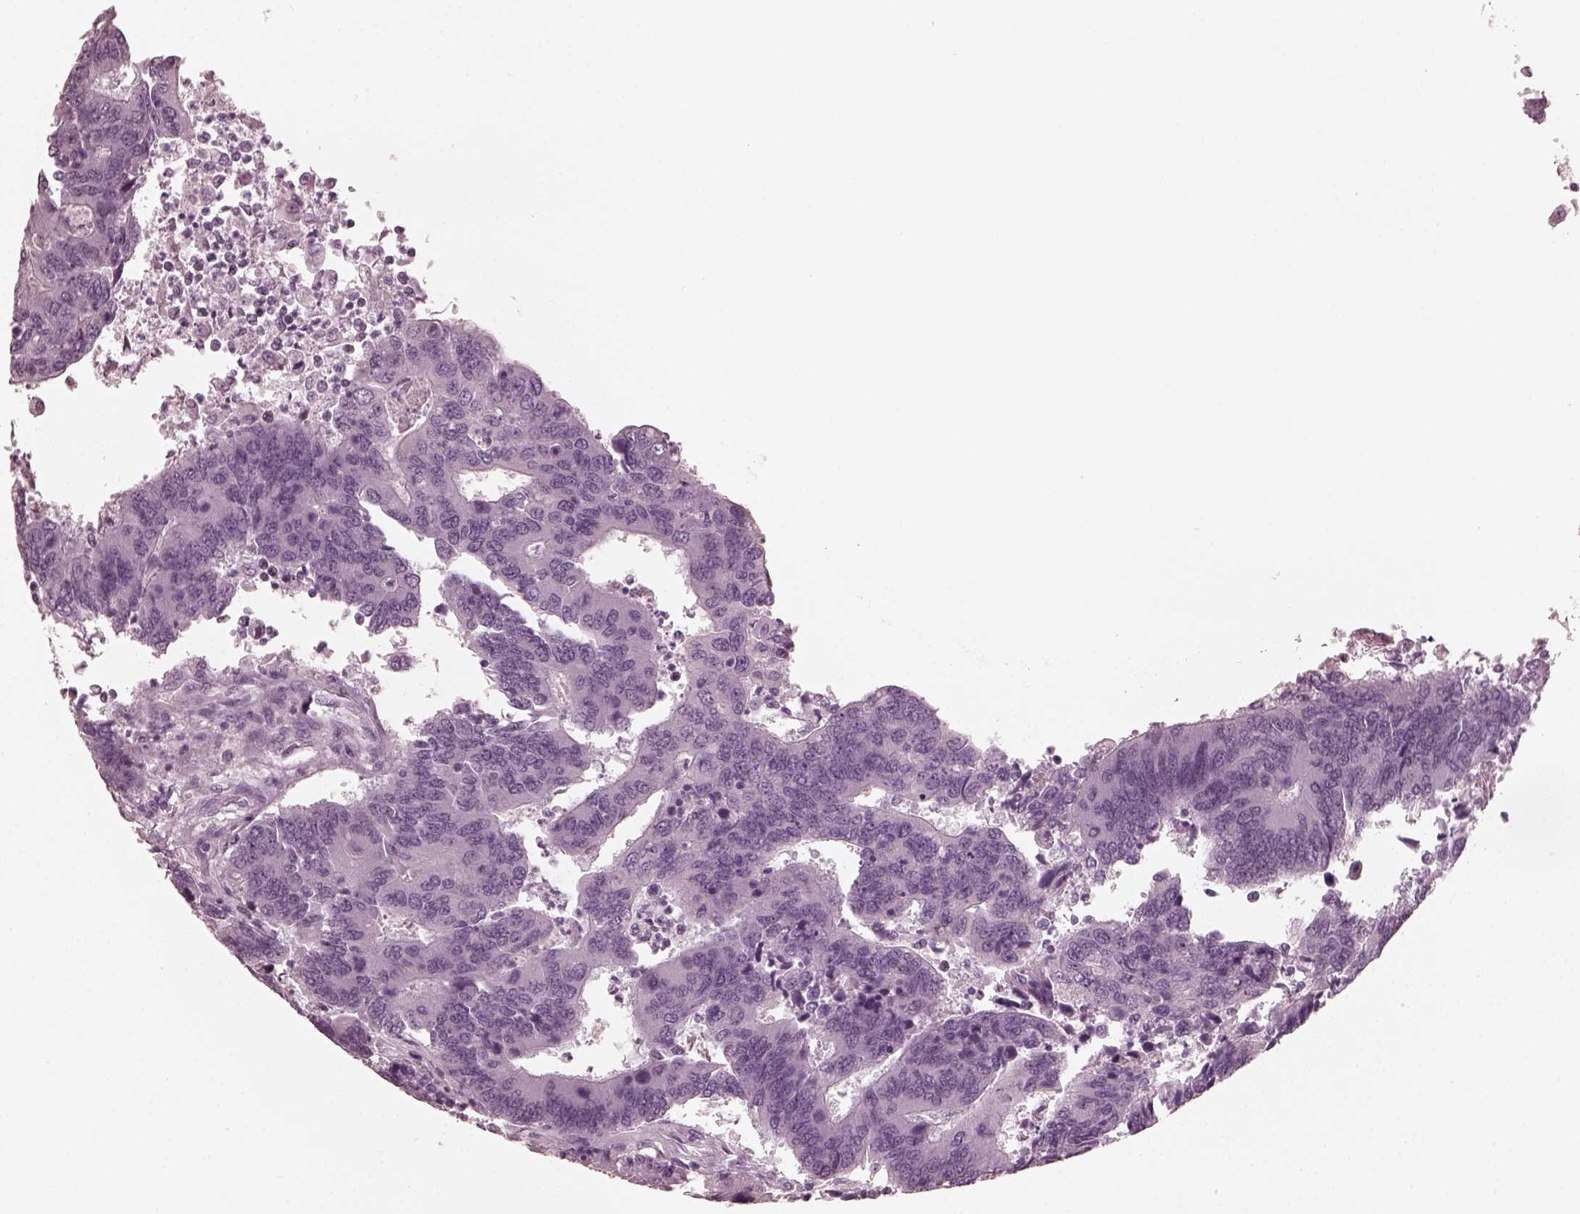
{"staining": {"intensity": "negative", "quantity": "none", "location": "none"}, "tissue": "colorectal cancer", "cell_type": "Tumor cells", "image_type": "cancer", "snomed": [{"axis": "morphology", "description": "Adenocarcinoma, NOS"}, {"axis": "topography", "description": "Colon"}], "caption": "DAB immunohistochemical staining of human colorectal adenocarcinoma displays no significant positivity in tumor cells.", "gene": "GRM6", "patient": {"sex": "female", "age": 67}}